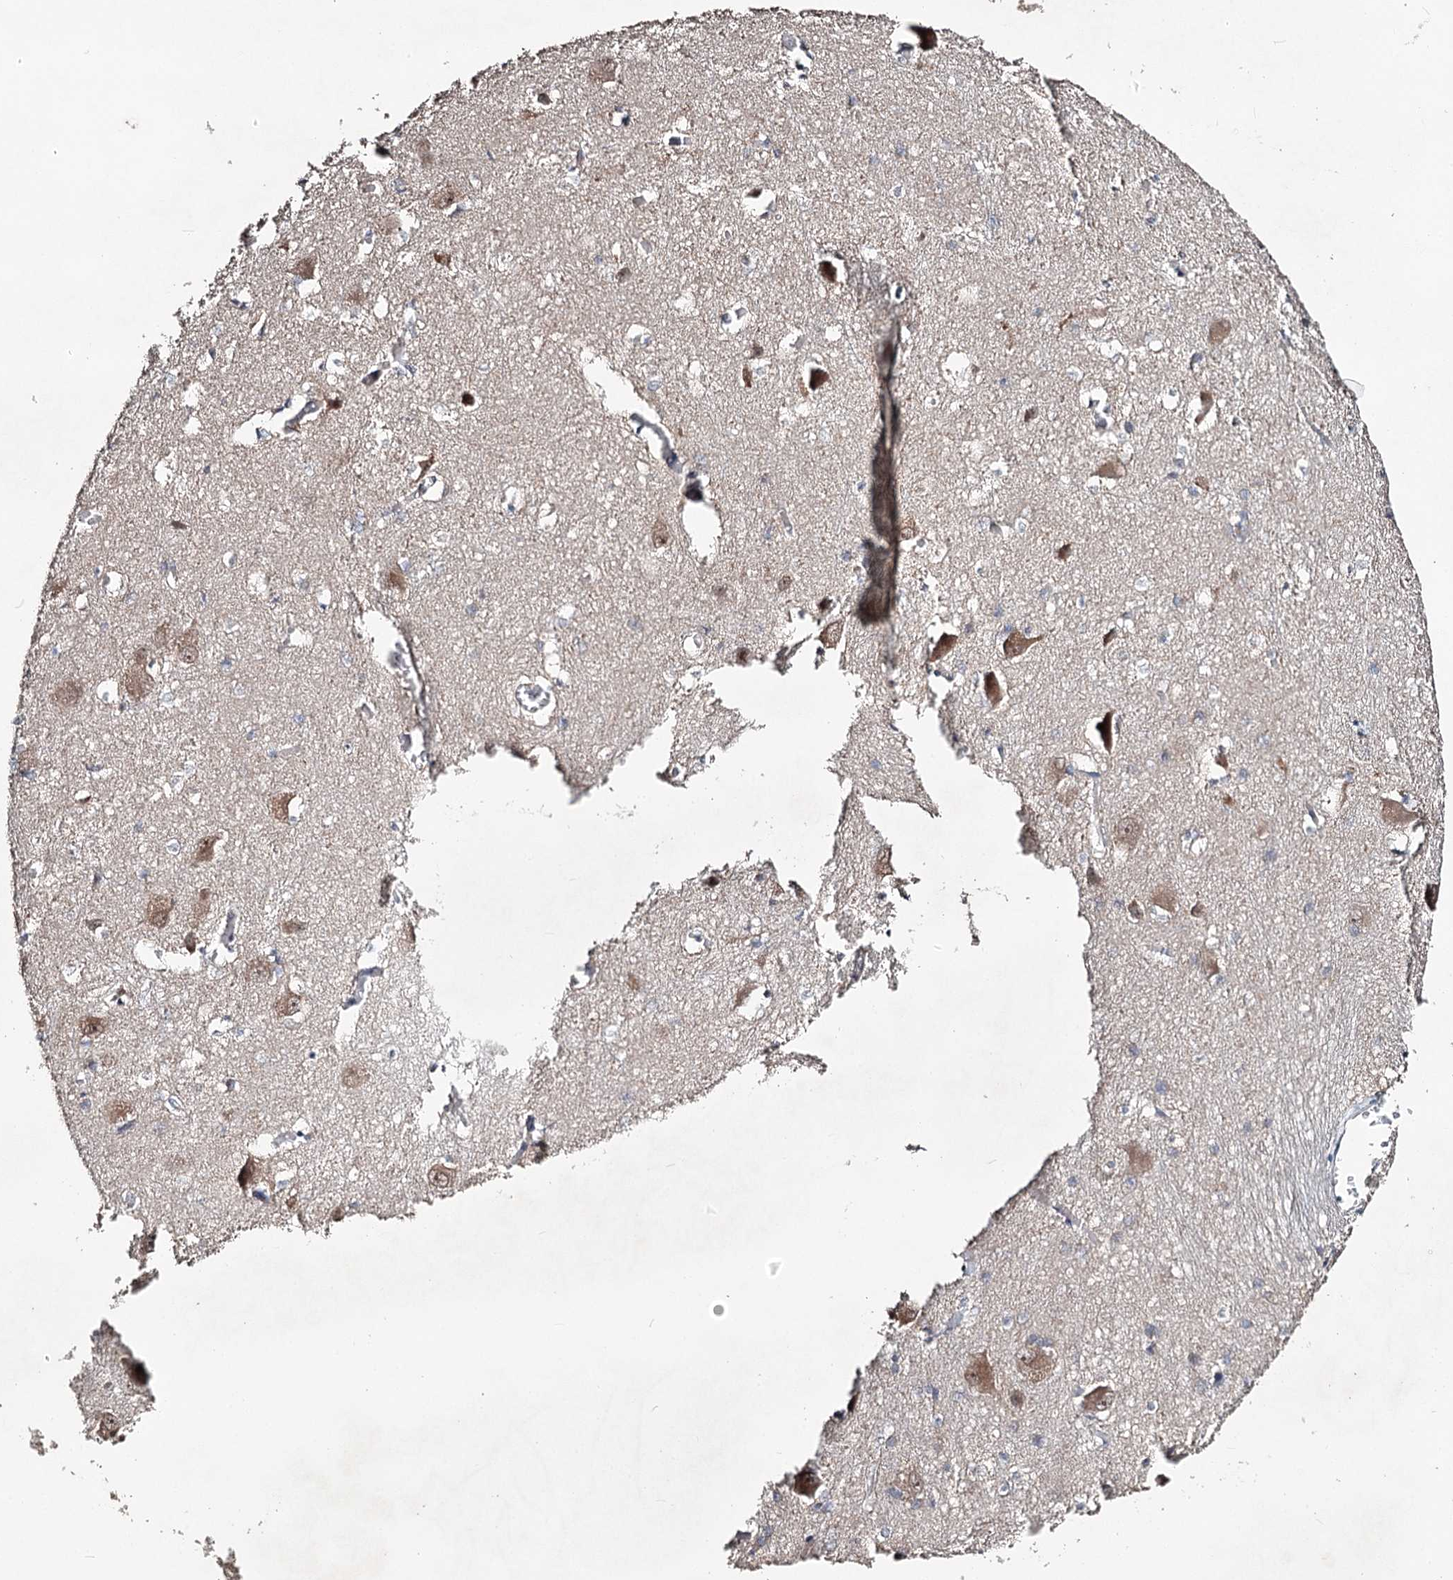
{"staining": {"intensity": "negative", "quantity": "none", "location": "none"}, "tissue": "caudate", "cell_type": "Glial cells", "image_type": "normal", "snomed": [{"axis": "morphology", "description": "Normal tissue, NOS"}, {"axis": "topography", "description": "Lateral ventricle wall"}], "caption": "DAB immunohistochemical staining of benign caudate exhibits no significant expression in glial cells. Nuclei are stained in blue.", "gene": "NOPCHAP1", "patient": {"sex": "male", "age": 37}}